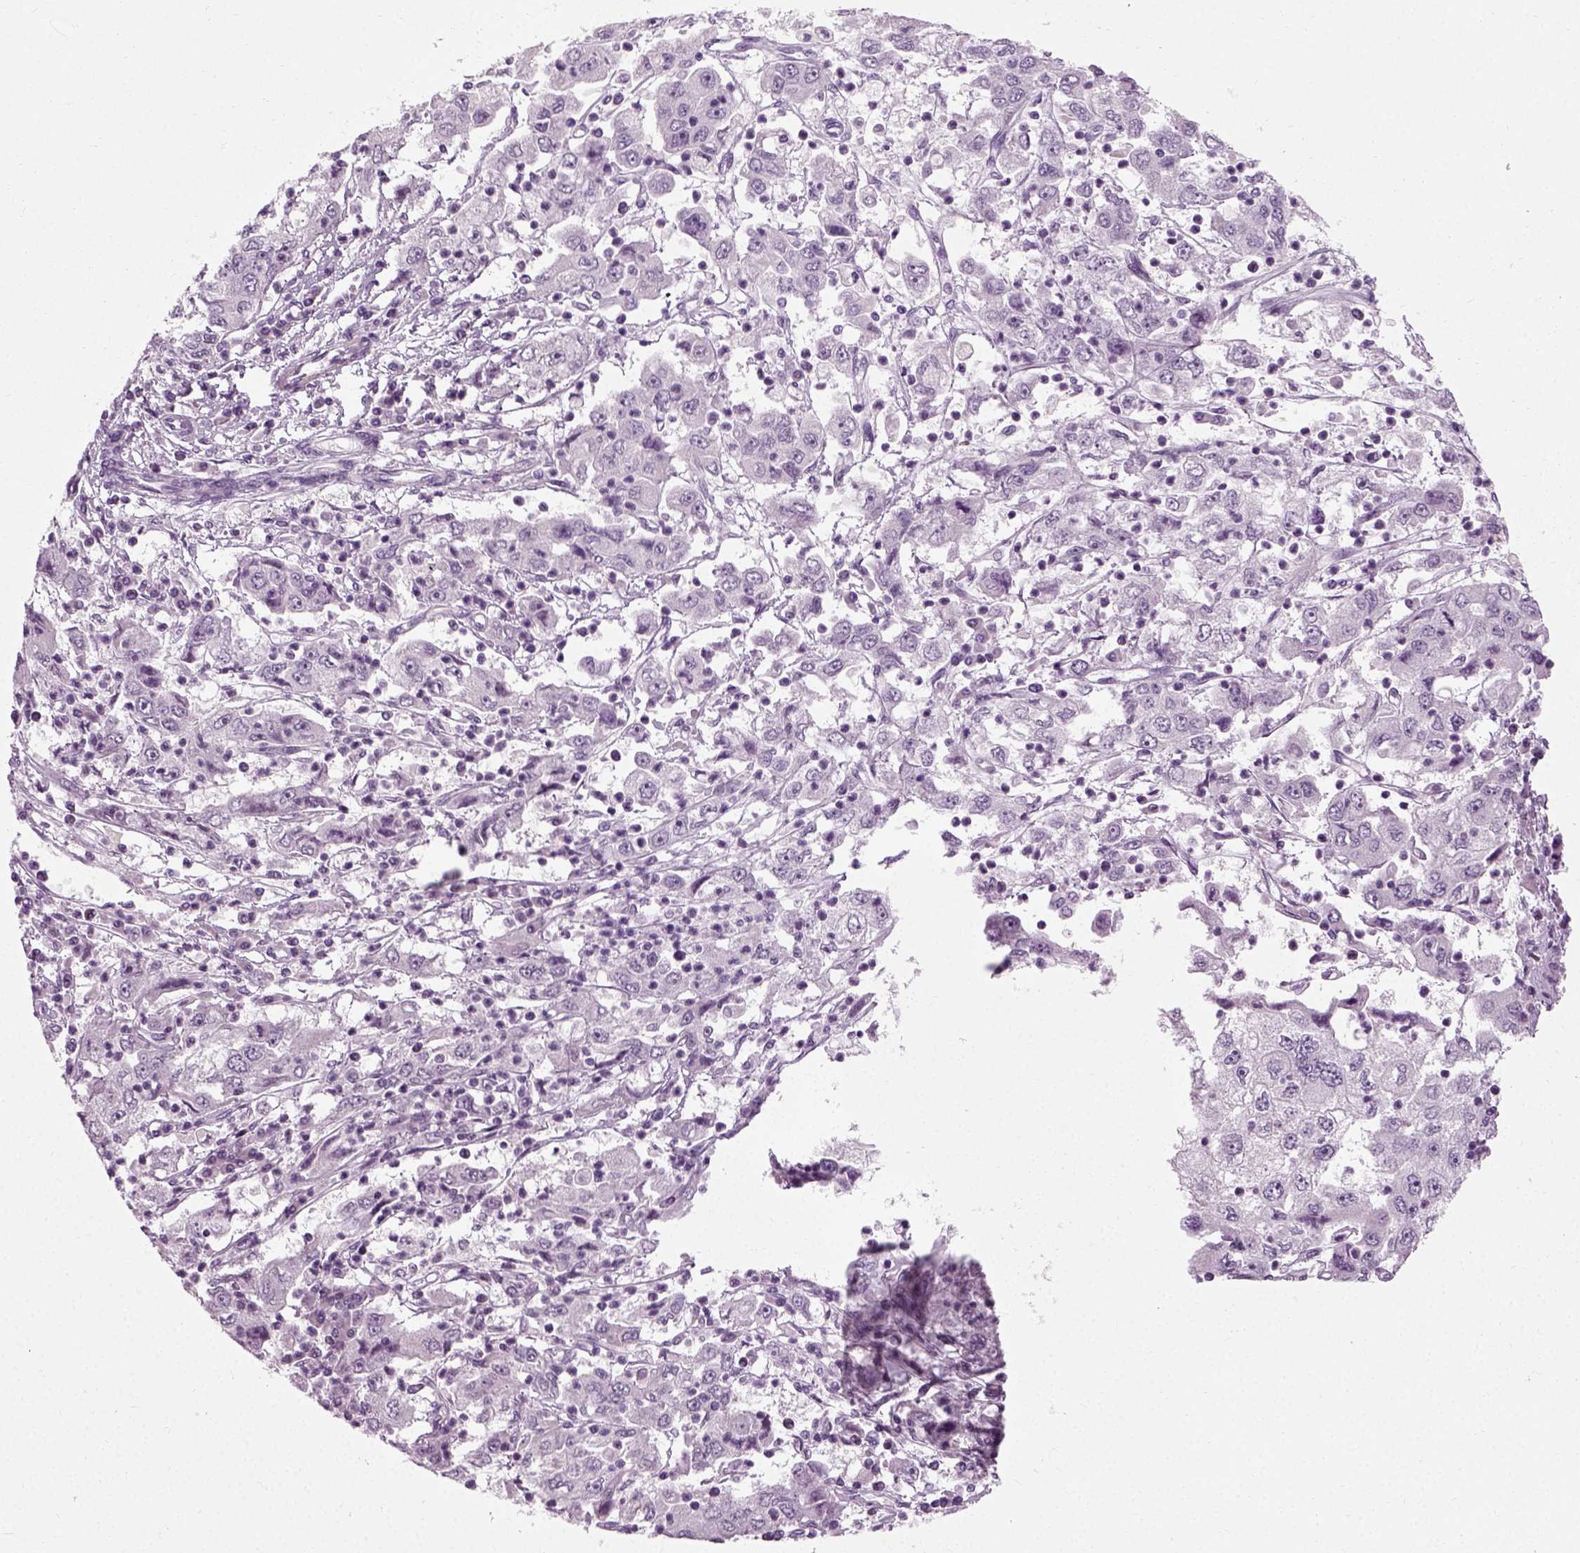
{"staining": {"intensity": "negative", "quantity": "none", "location": "none"}, "tissue": "cervical cancer", "cell_type": "Tumor cells", "image_type": "cancer", "snomed": [{"axis": "morphology", "description": "Squamous cell carcinoma, NOS"}, {"axis": "topography", "description": "Cervix"}], "caption": "IHC histopathology image of human cervical cancer stained for a protein (brown), which displays no staining in tumor cells.", "gene": "SCG5", "patient": {"sex": "female", "age": 36}}